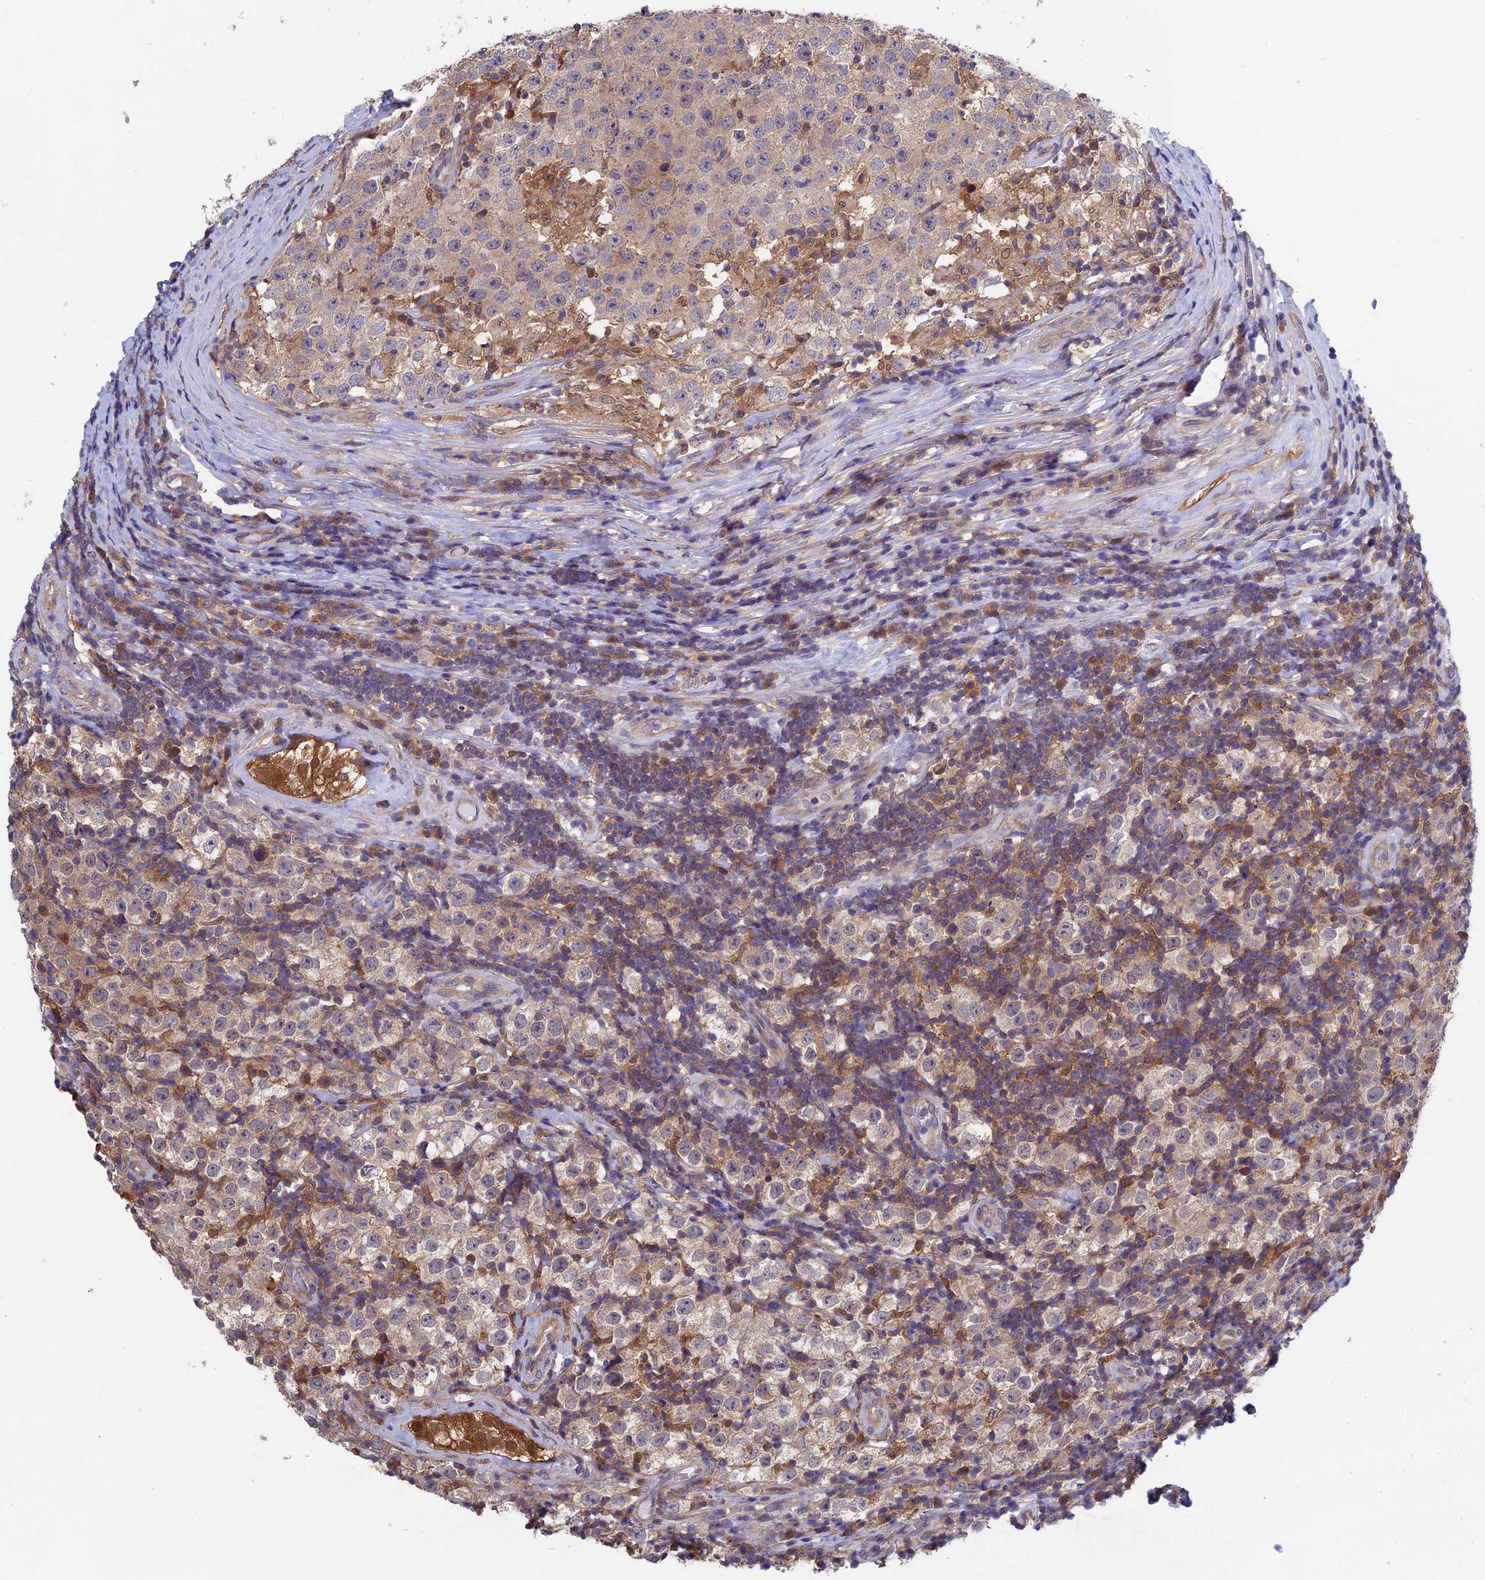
{"staining": {"intensity": "weak", "quantity": "<25%", "location": "cytoplasmic/membranous"}, "tissue": "testis cancer", "cell_type": "Tumor cells", "image_type": "cancer", "snomed": [{"axis": "morphology", "description": "Normal tissue, NOS"}, {"axis": "morphology", "description": "Urothelial carcinoma, High grade"}, {"axis": "morphology", "description": "Seminoma, NOS"}, {"axis": "morphology", "description": "Carcinoma, Embryonal, NOS"}, {"axis": "topography", "description": "Urinary bladder"}, {"axis": "topography", "description": "Testis"}], "caption": "Tumor cells show no significant protein expression in testis cancer.", "gene": "LCMT1", "patient": {"sex": "male", "age": 41}}